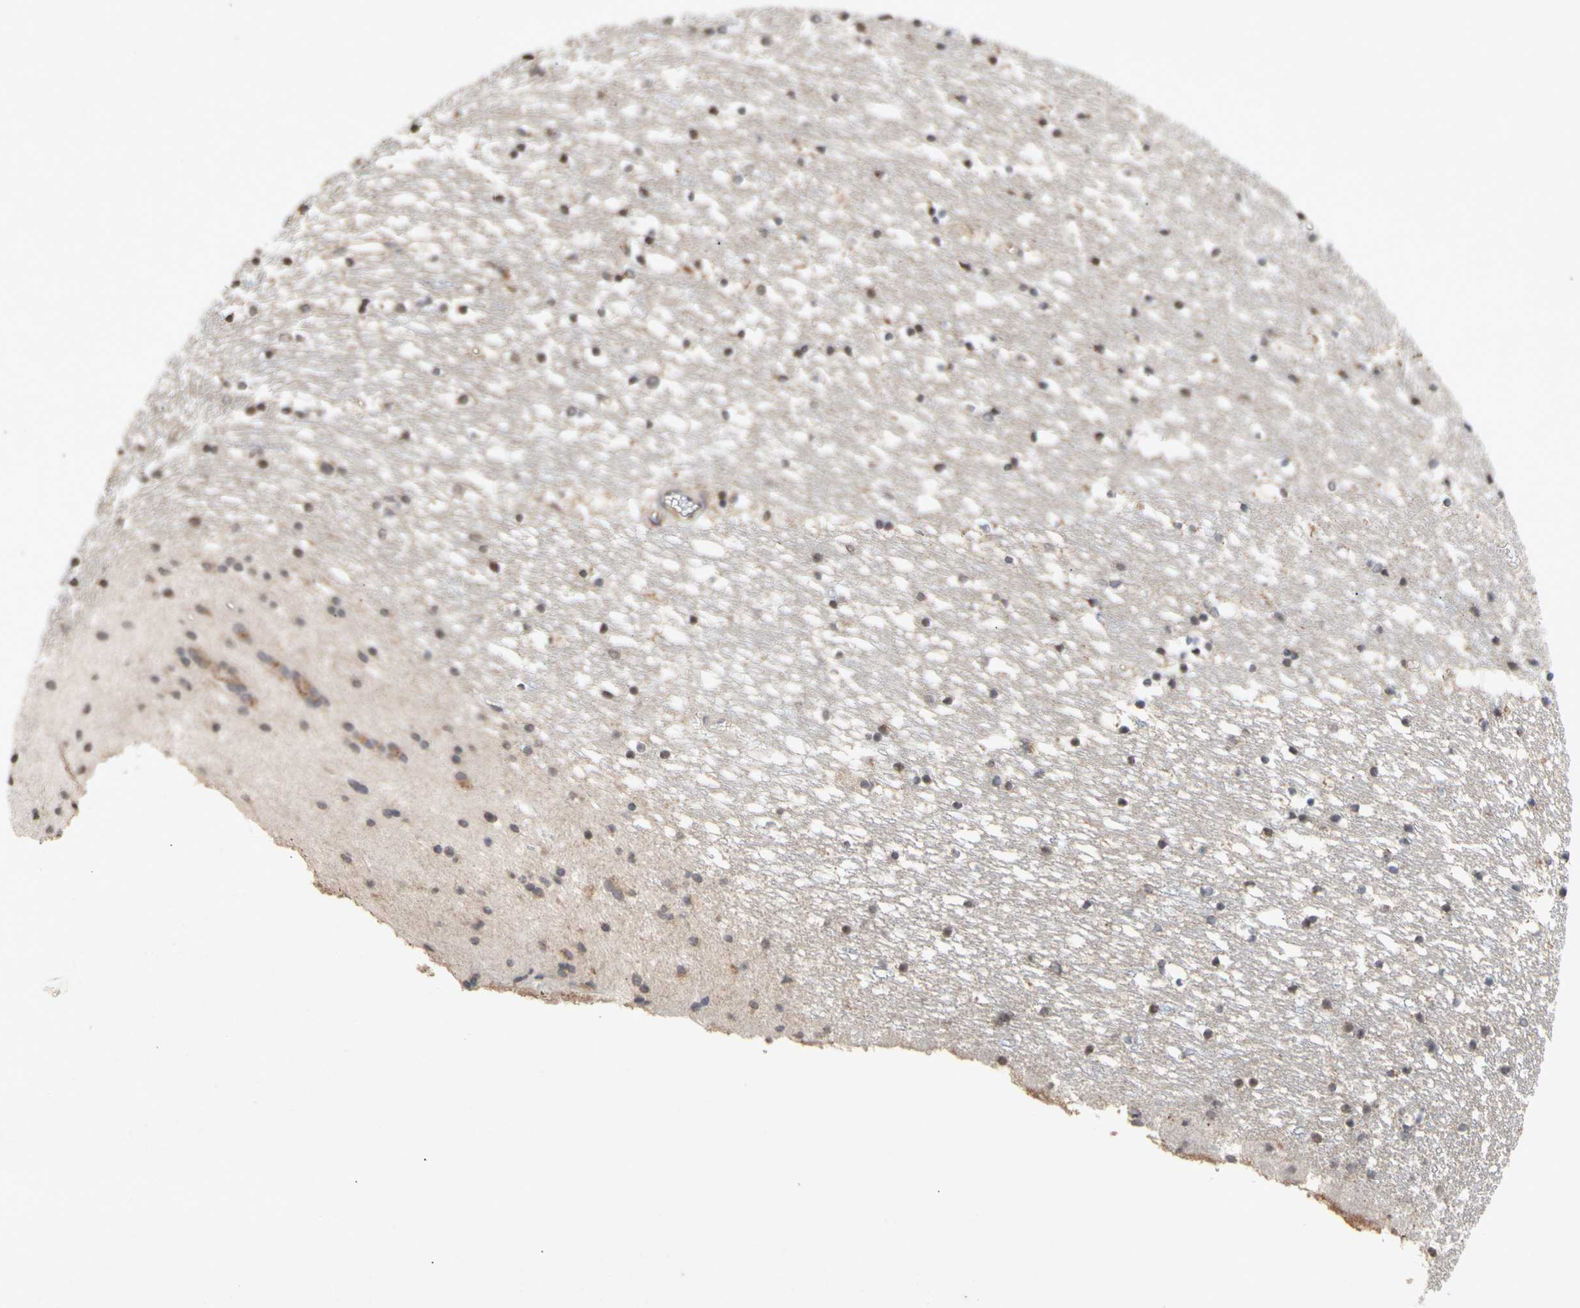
{"staining": {"intensity": "moderate", "quantity": "25%-75%", "location": "cytoplasmic/membranous"}, "tissue": "caudate", "cell_type": "Glial cells", "image_type": "normal", "snomed": [{"axis": "morphology", "description": "Normal tissue, NOS"}, {"axis": "topography", "description": "Lateral ventricle wall"}], "caption": "IHC of benign human caudate exhibits medium levels of moderate cytoplasmic/membranous expression in approximately 25%-75% of glial cells.", "gene": "NECTIN3", "patient": {"sex": "male", "age": 45}}